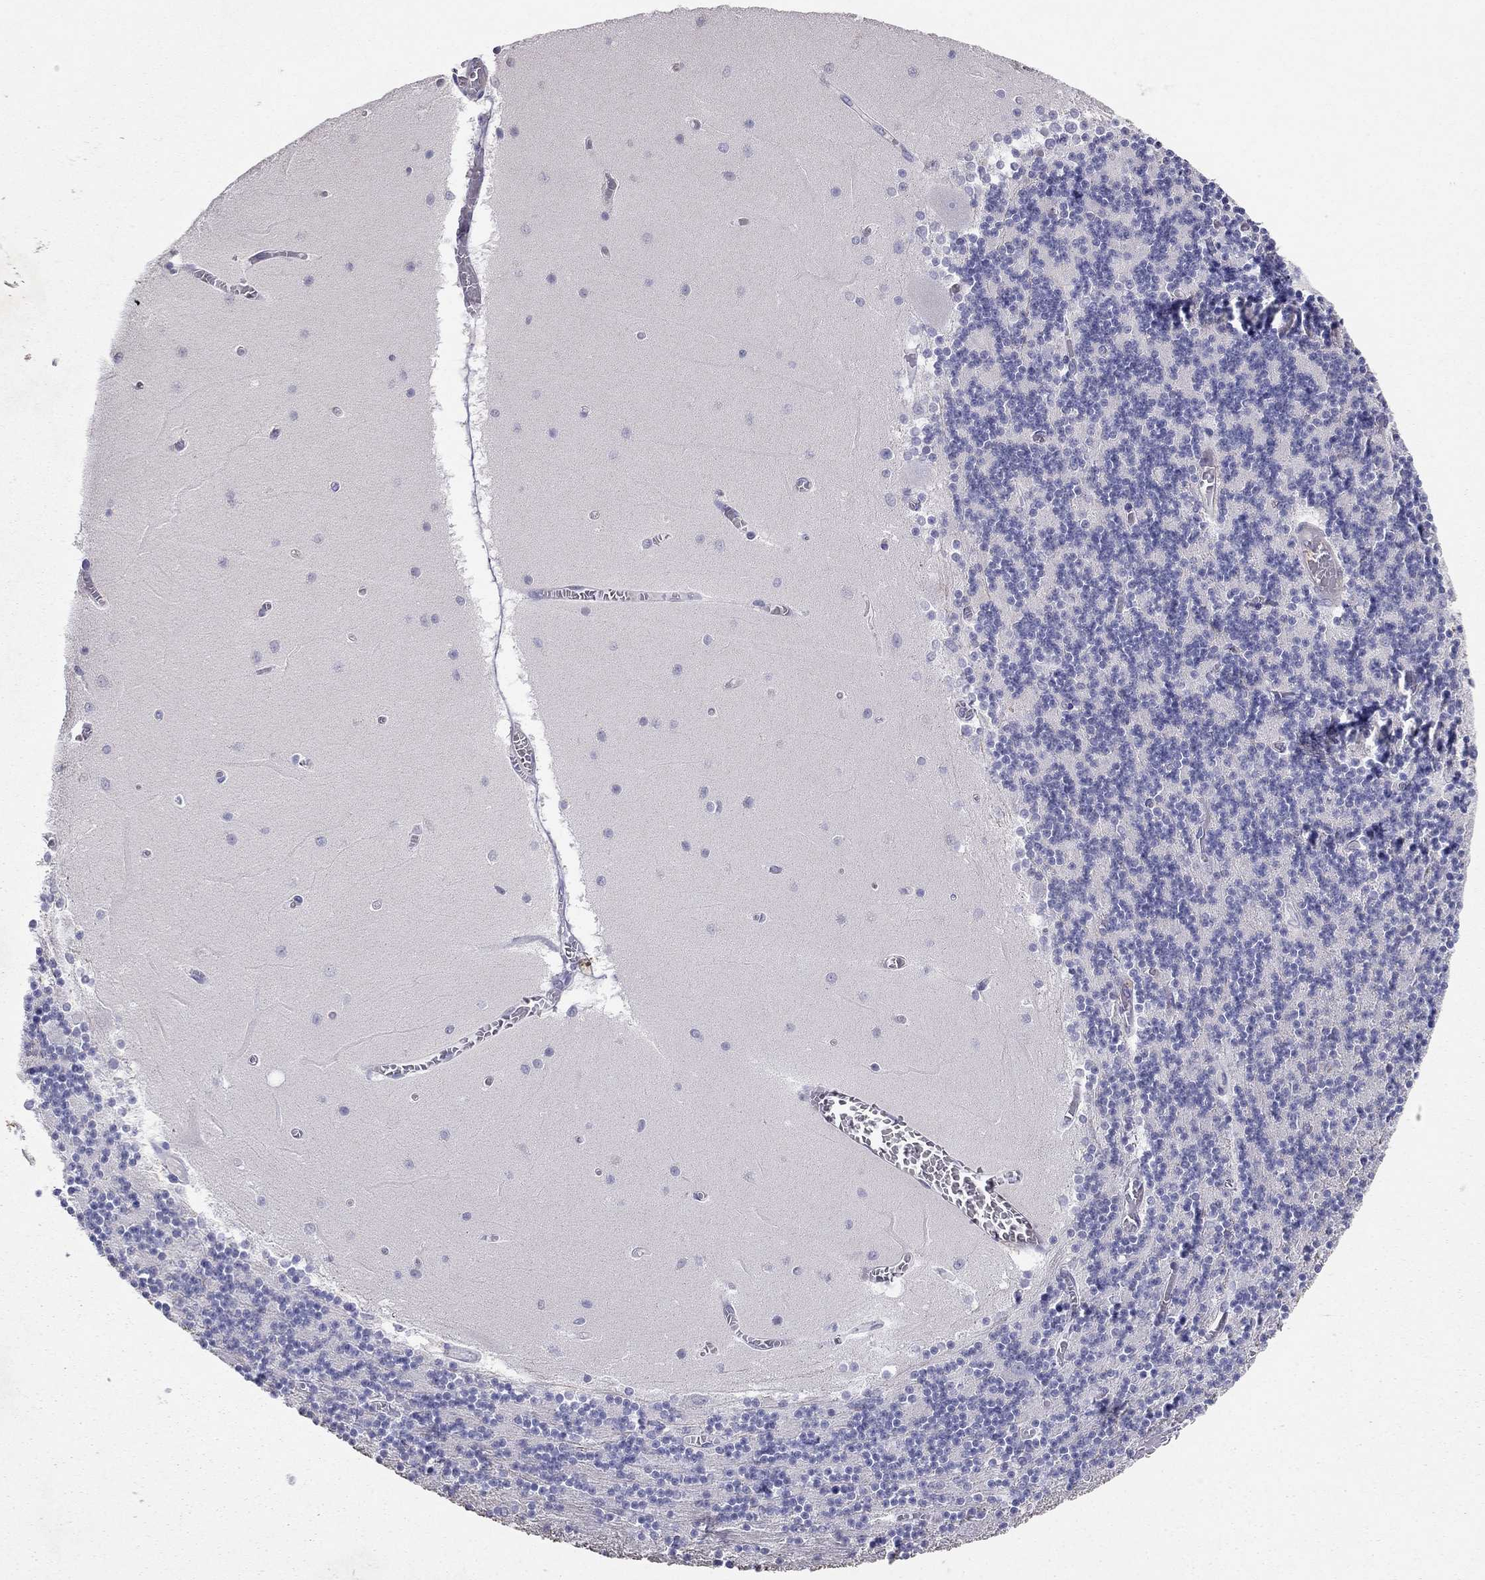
{"staining": {"intensity": "negative", "quantity": "none", "location": "none"}, "tissue": "cerebellum", "cell_type": "Cells in granular layer", "image_type": "normal", "snomed": [{"axis": "morphology", "description": "Normal tissue, NOS"}, {"axis": "topography", "description": "Cerebellum"}], "caption": "Immunohistochemistry (IHC) of unremarkable human cerebellum exhibits no expression in cells in granular layer. The staining was performed using DAB to visualize the protein expression in brown, while the nuclei were stained in blue with hematoxylin (Magnification: 20x).", "gene": "LY6H", "patient": {"sex": "female", "age": 28}}